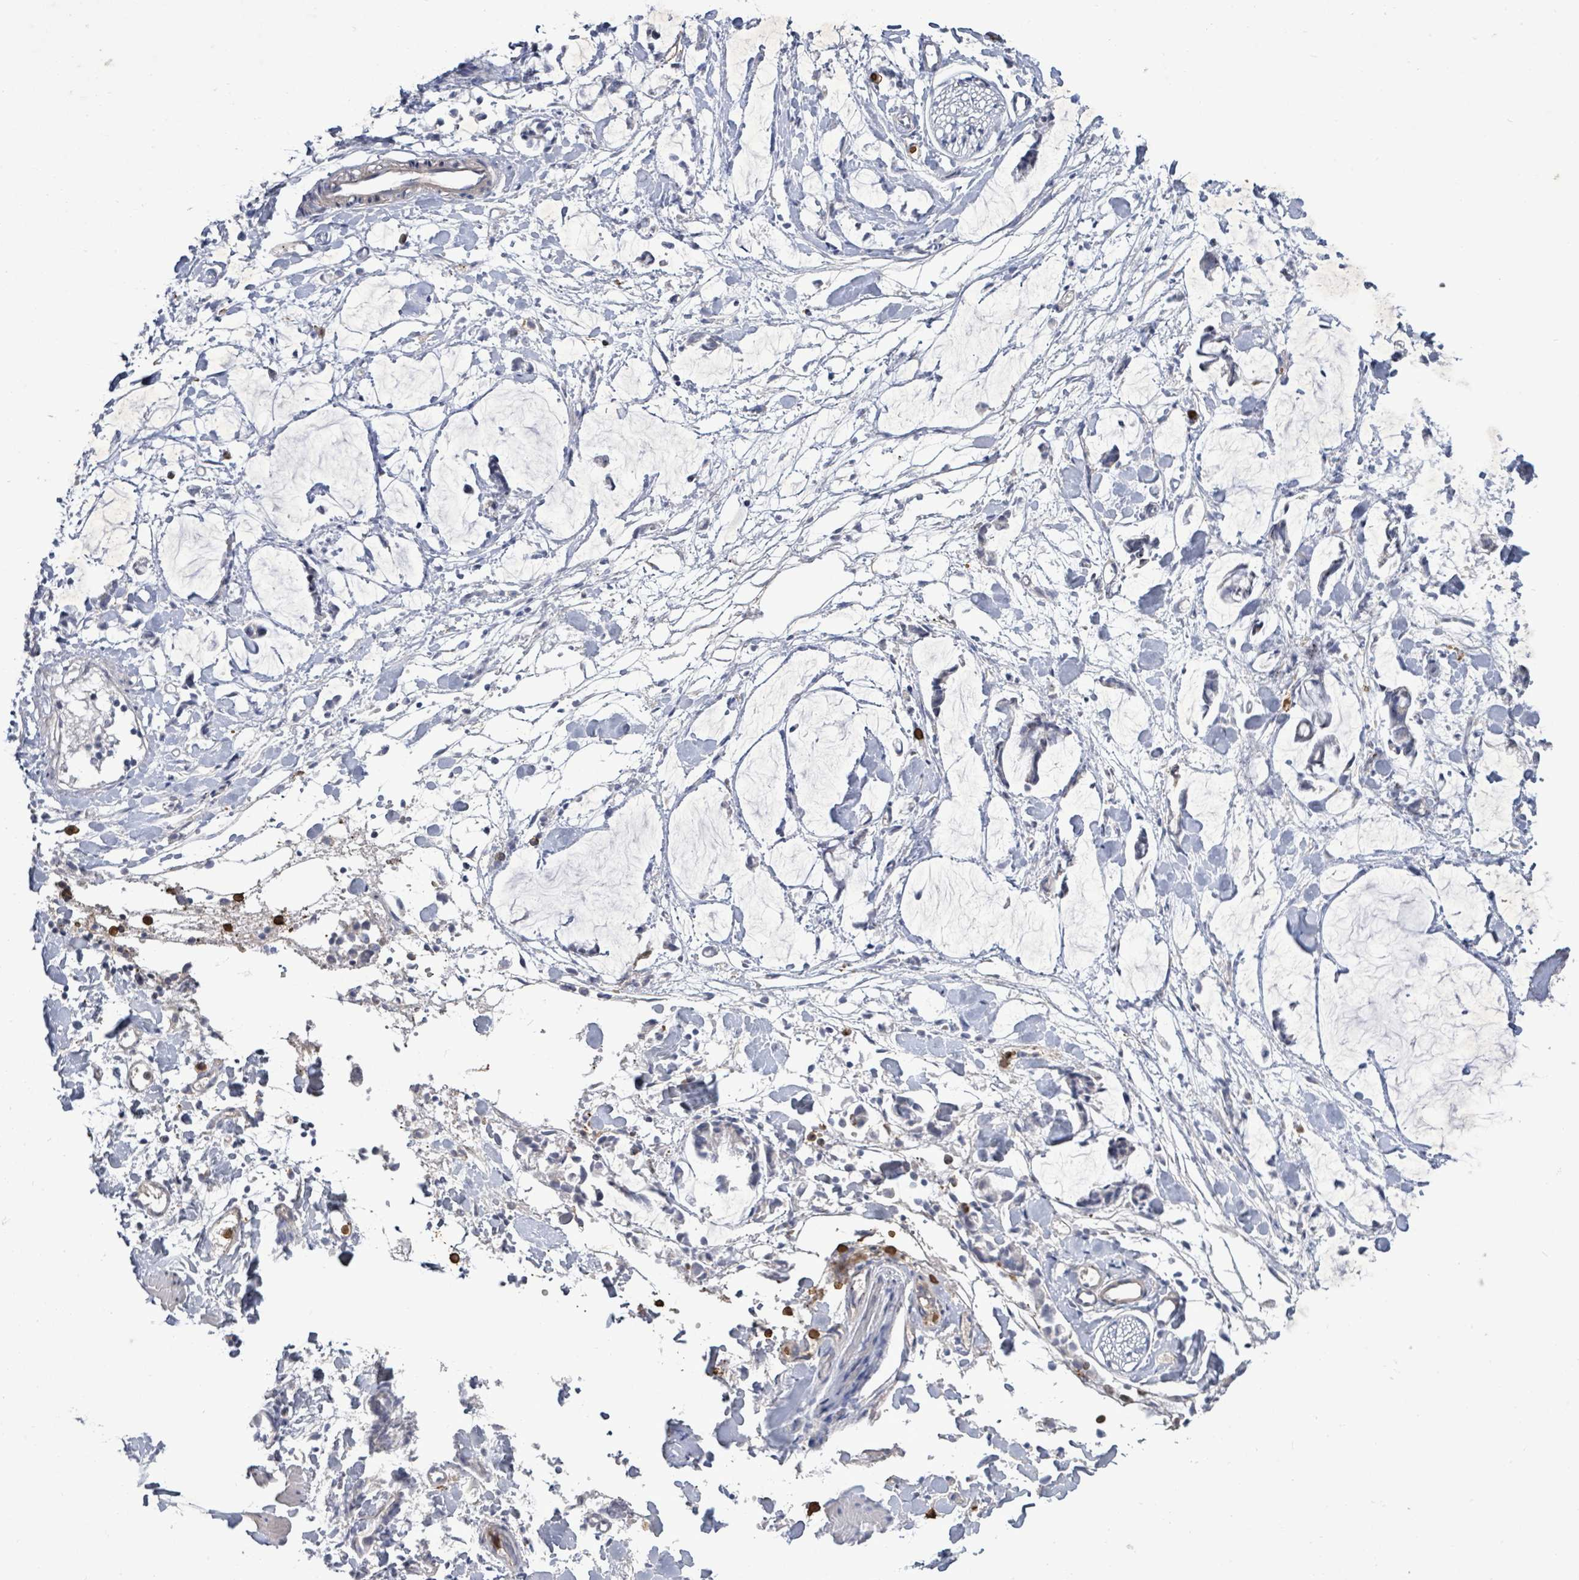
{"staining": {"intensity": "negative", "quantity": "none", "location": "none"}, "tissue": "adipose tissue", "cell_type": "Adipocytes", "image_type": "normal", "snomed": [{"axis": "morphology", "description": "Normal tissue, NOS"}, {"axis": "morphology", "description": "Adenocarcinoma, NOS"}, {"axis": "topography", "description": "Smooth muscle"}, {"axis": "topography", "description": "Colon"}], "caption": "A high-resolution micrograph shows IHC staining of unremarkable adipose tissue, which displays no significant staining in adipocytes.", "gene": "FAM210A", "patient": {"sex": "male", "age": 14}}